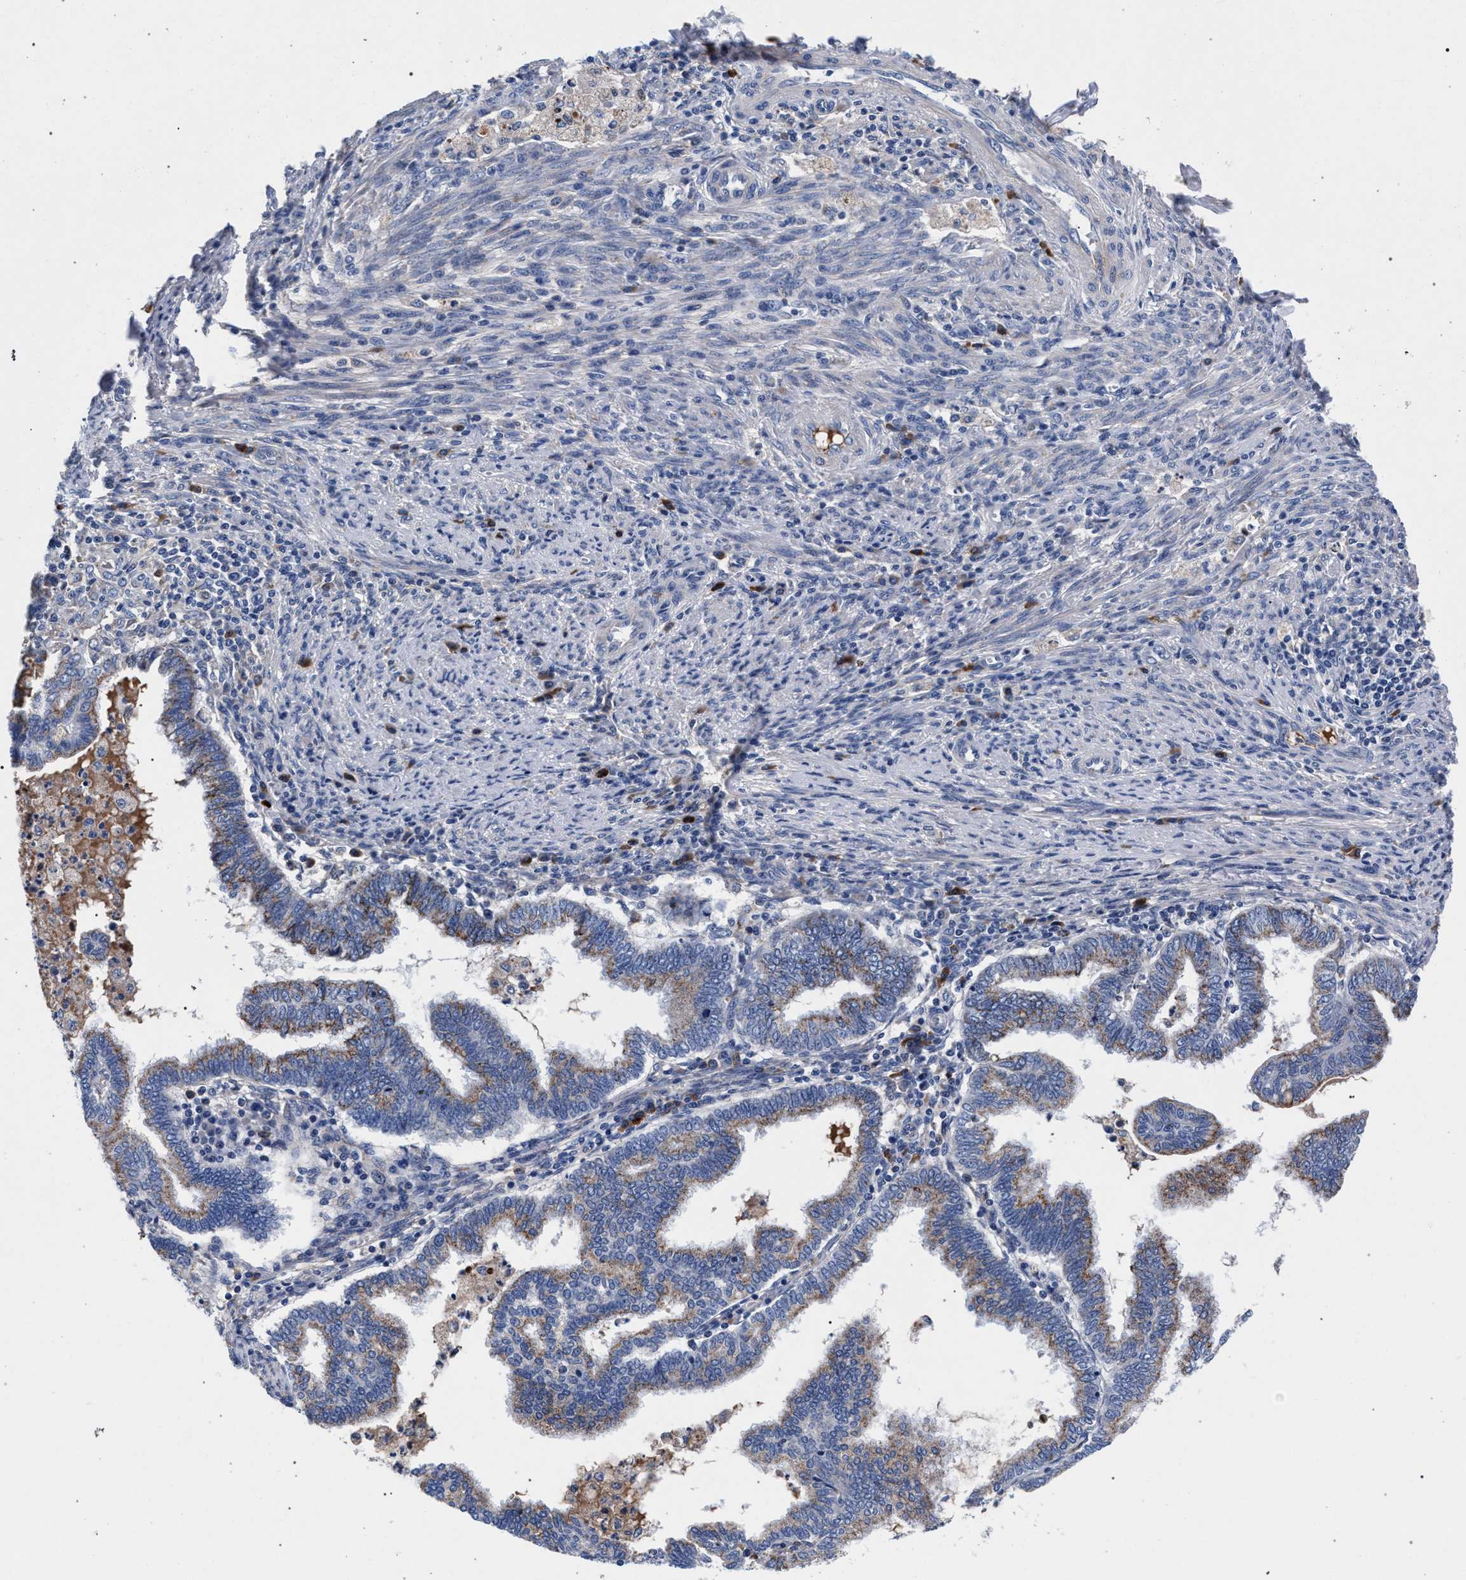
{"staining": {"intensity": "moderate", "quantity": ">75%", "location": "cytoplasmic/membranous"}, "tissue": "endometrial cancer", "cell_type": "Tumor cells", "image_type": "cancer", "snomed": [{"axis": "morphology", "description": "Polyp, NOS"}, {"axis": "morphology", "description": "Adenocarcinoma, NOS"}, {"axis": "morphology", "description": "Adenoma, NOS"}, {"axis": "topography", "description": "Endometrium"}], "caption": "Protein staining reveals moderate cytoplasmic/membranous expression in about >75% of tumor cells in adenocarcinoma (endometrial).", "gene": "ACOX1", "patient": {"sex": "female", "age": 79}}